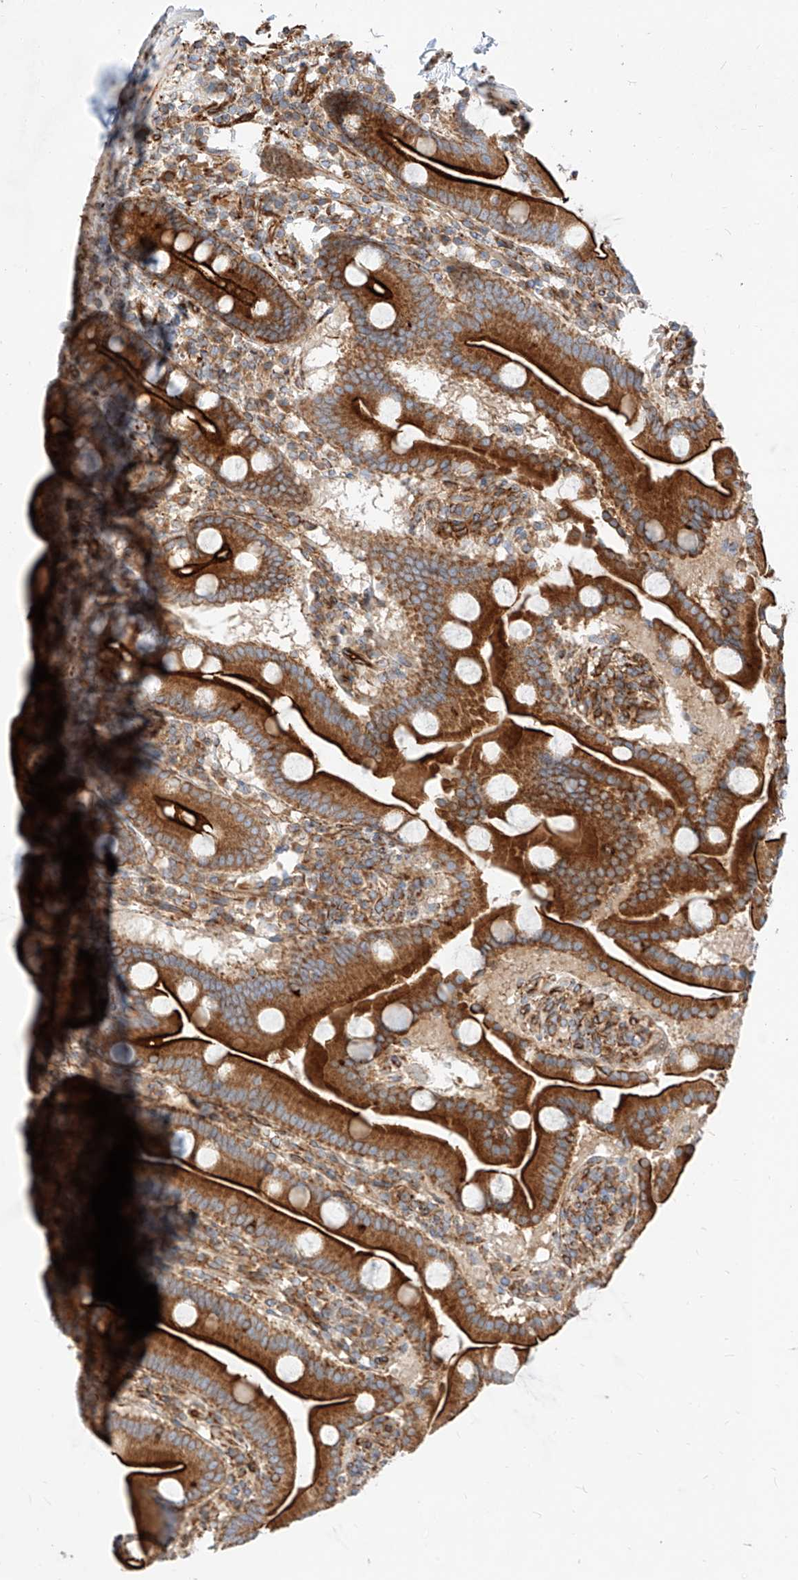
{"staining": {"intensity": "strong", "quantity": ">75%", "location": "cytoplasmic/membranous"}, "tissue": "duodenum", "cell_type": "Glandular cells", "image_type": "normal", "snomed": [{"axis": "morphology", "description": "Normal tissue, NOS"}, {"axis": "topography", "description": "Duodenum"}], "caption": "This micrograph reveals IHC staining of unremarkable duodenum, with high strong cytoplasmic/membranous expression in approximately >75% of glandular cells.", "gene": "CSGALNACT2", "patient": {"sex": "male", "age": 55}}